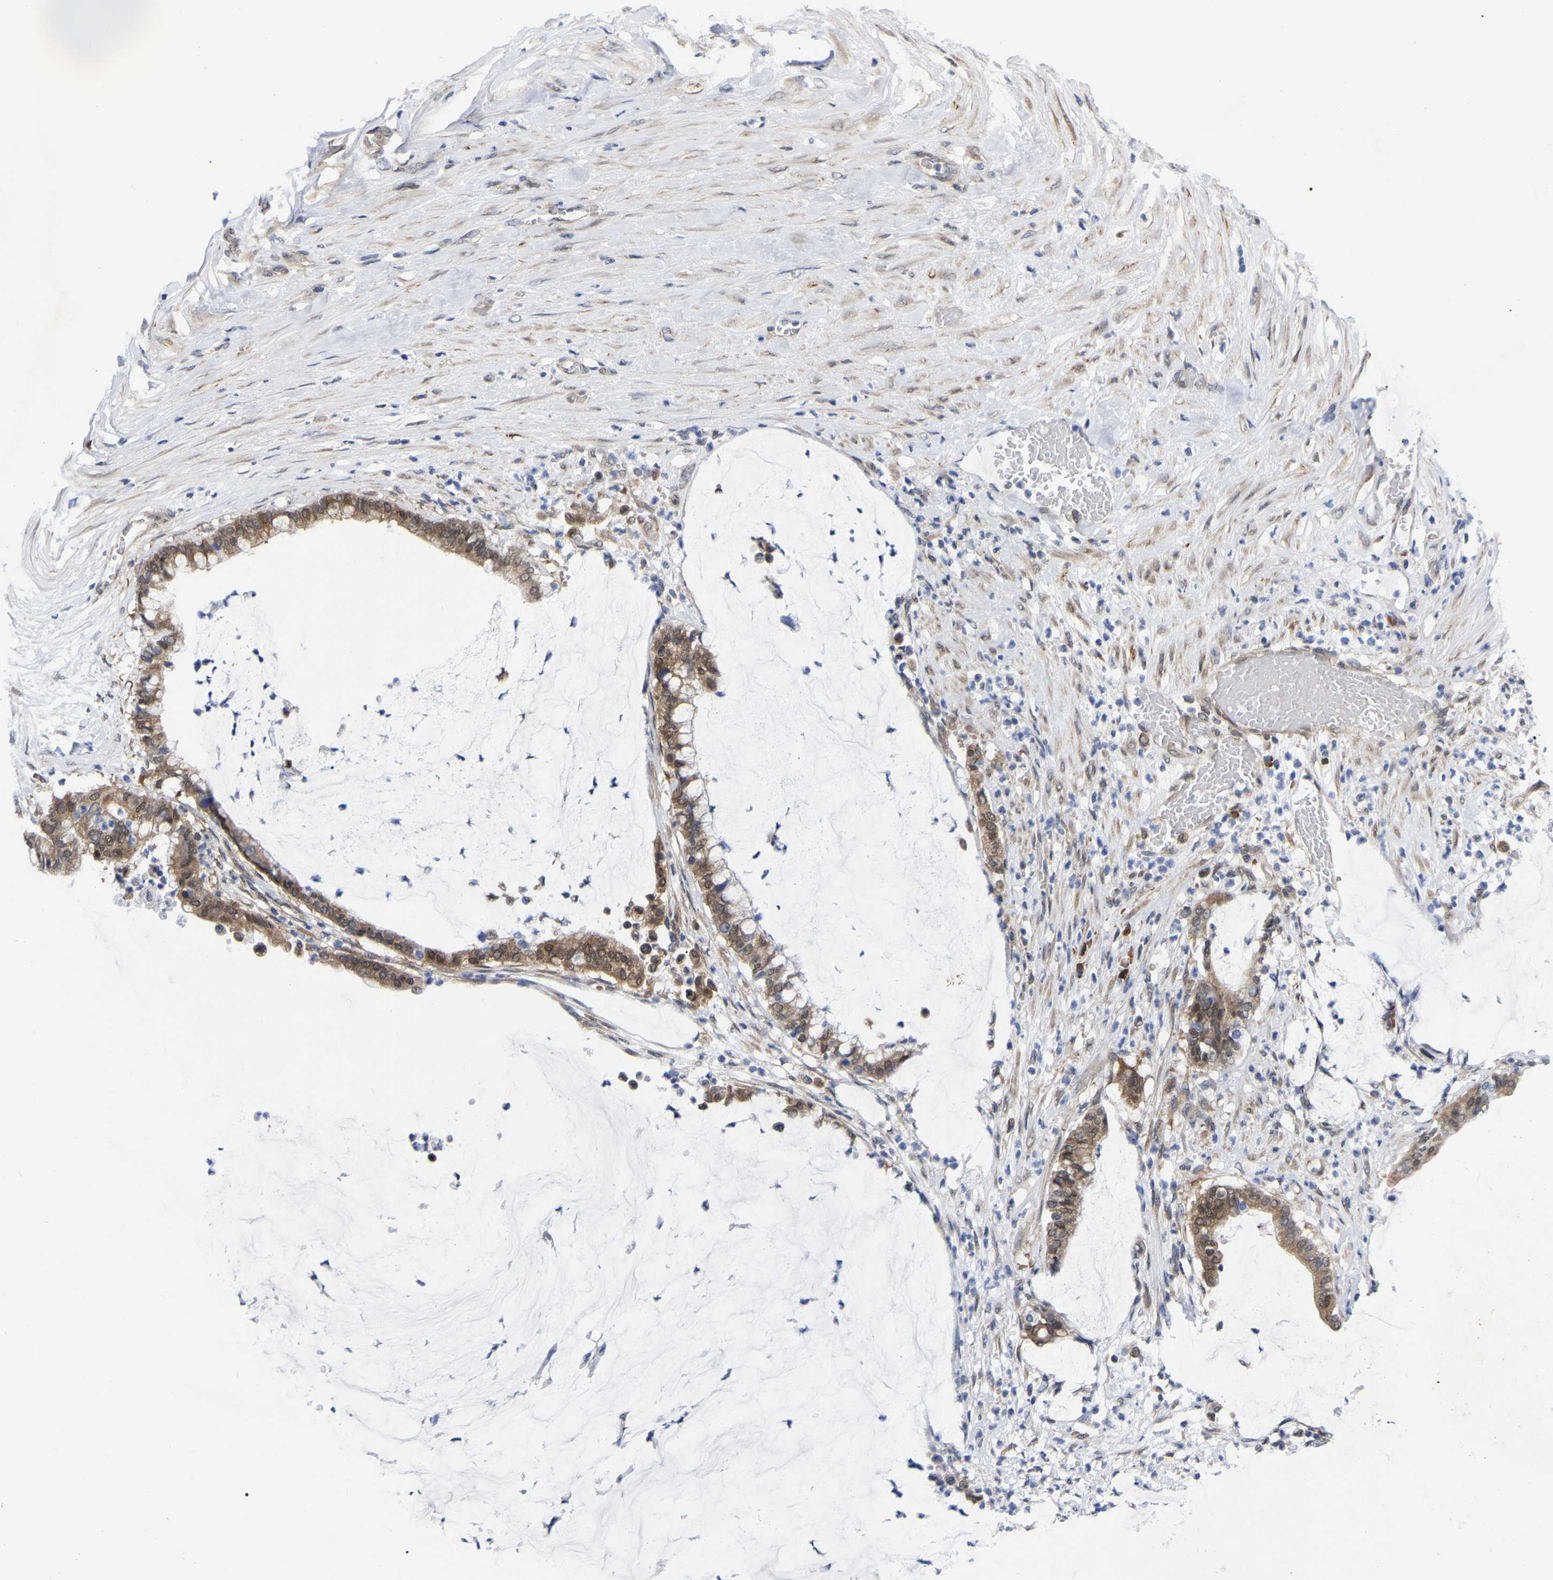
{"staining": {"intensity": "moderate", "quantity": ">75%", "location": "cytoplasmic/membranous"}, "tissue": "pancreatic cancer", "cell_type": "Tumor cells", "image_type": "cancer", "snomed": [{"axis": "morphology", "description": "Adenocarcinoma, NOS"}, {"axis": "topography", "description": "Pancreas"}], "caption": "Protein analysis of pancreatic cancer tissue reveals moderate cytoplasmic/membranous positivity in about >75% of tumor cells.", "gene": "UBE4B", "patient": {"sex": "male", "age": 41}}